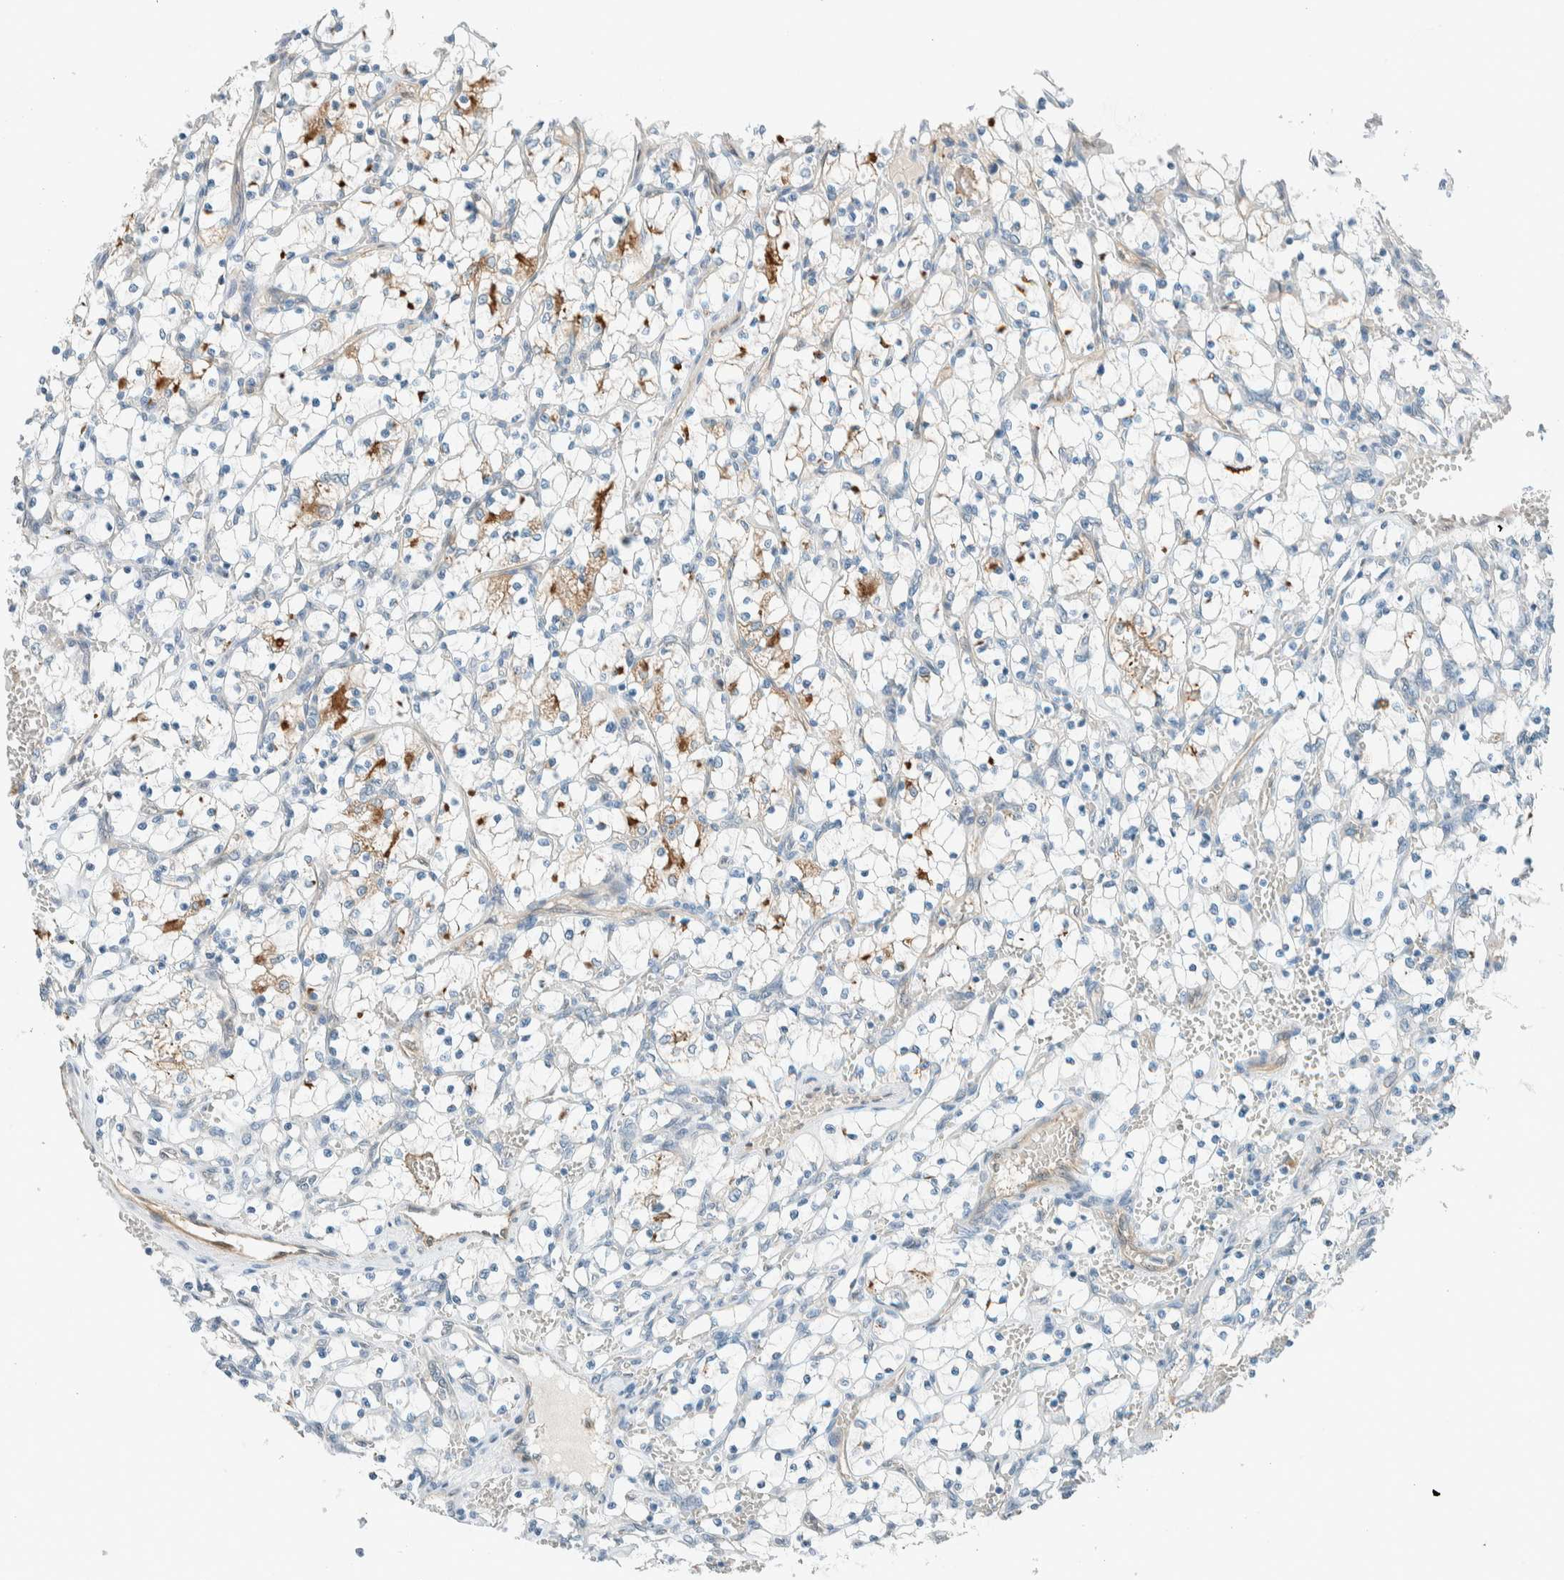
{"staining": {"intensity": "moderate", "quantity": "<25%", "location": "cytoplasmic/membranous"}, "tissue": "renal cancer", "cell_type": "Tumor cells", "image_type": "cancer", "snomed": [{"axis": "morphology", "description": "Adenocarcinoma, NOS"}, {"axis": "topography", "description": "Kidney"}], "caption": "Renal cancer (adenocarcinoma) stained for a protein displays moderate cytoplasmic/membranous positivity in tumor cells.", "gene": "NXN", "patient": {"sex": "female", "age": 69}}